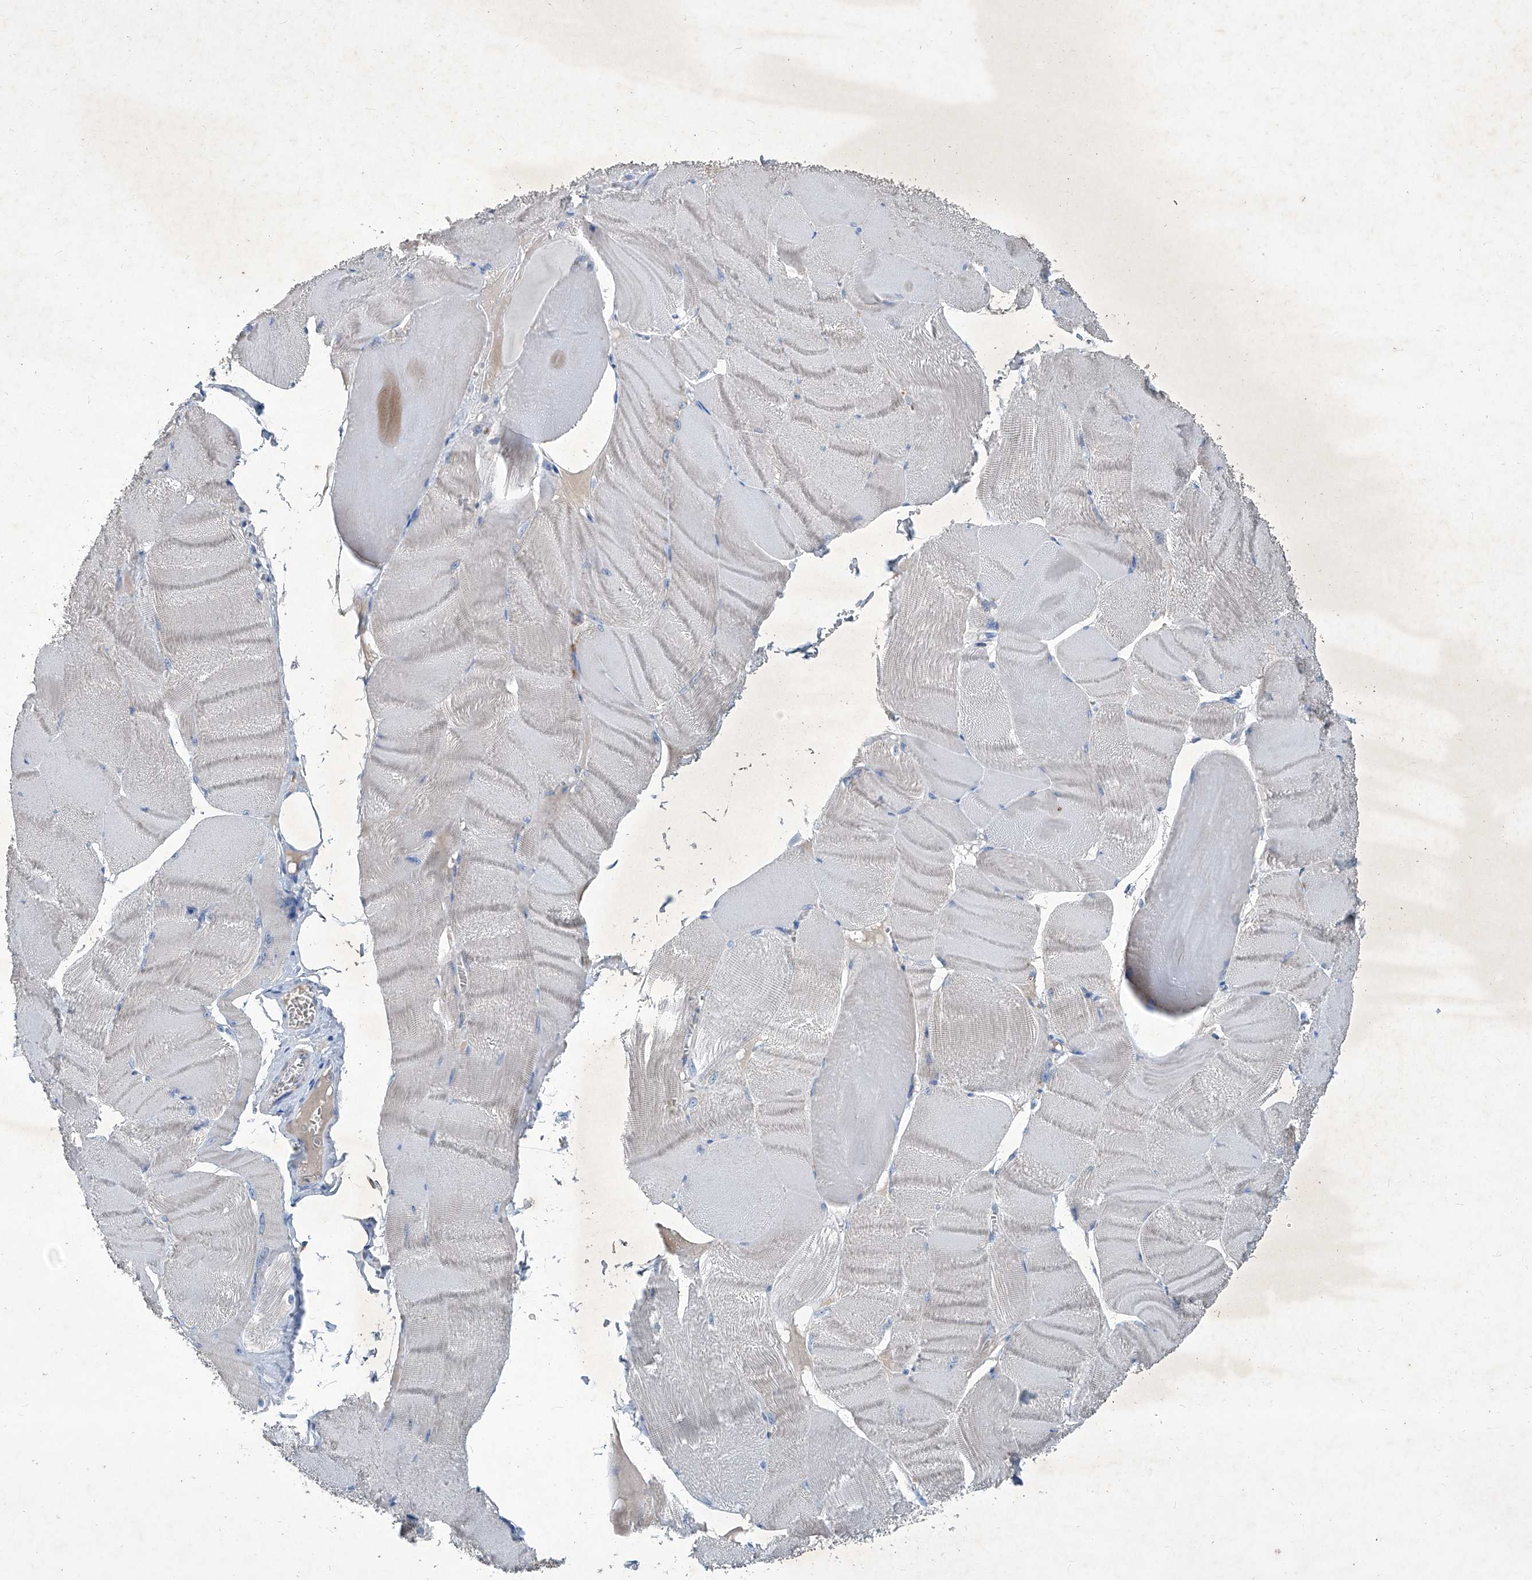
{"staining": {"intensity": "negative", "quantity": "none", "location": "none"}, "tissue": "skeletal muscle", "cell_type": "Myocytes", "image_type": "normal", "snomed": [{"axis": "morphology", "description": "Normal tissue, NOS"}, {"axis": "morphology", "description": "Basal cell carcinoma"}, {"axis": "topography", "description": "Skeletal muscle"}], "caption": "Immunohistochemistry (IHC) of benign human skeletal muscle displays no expression in myocytes. Brightfield microscopy of immunohistochemistry stained with DAB (3,3'-diaminobenzidine) (brown) and hematoxylin (blue), captured at high magnification.", "gene": "MTARC1", "patient": {"sex": "female", "age": 64}}